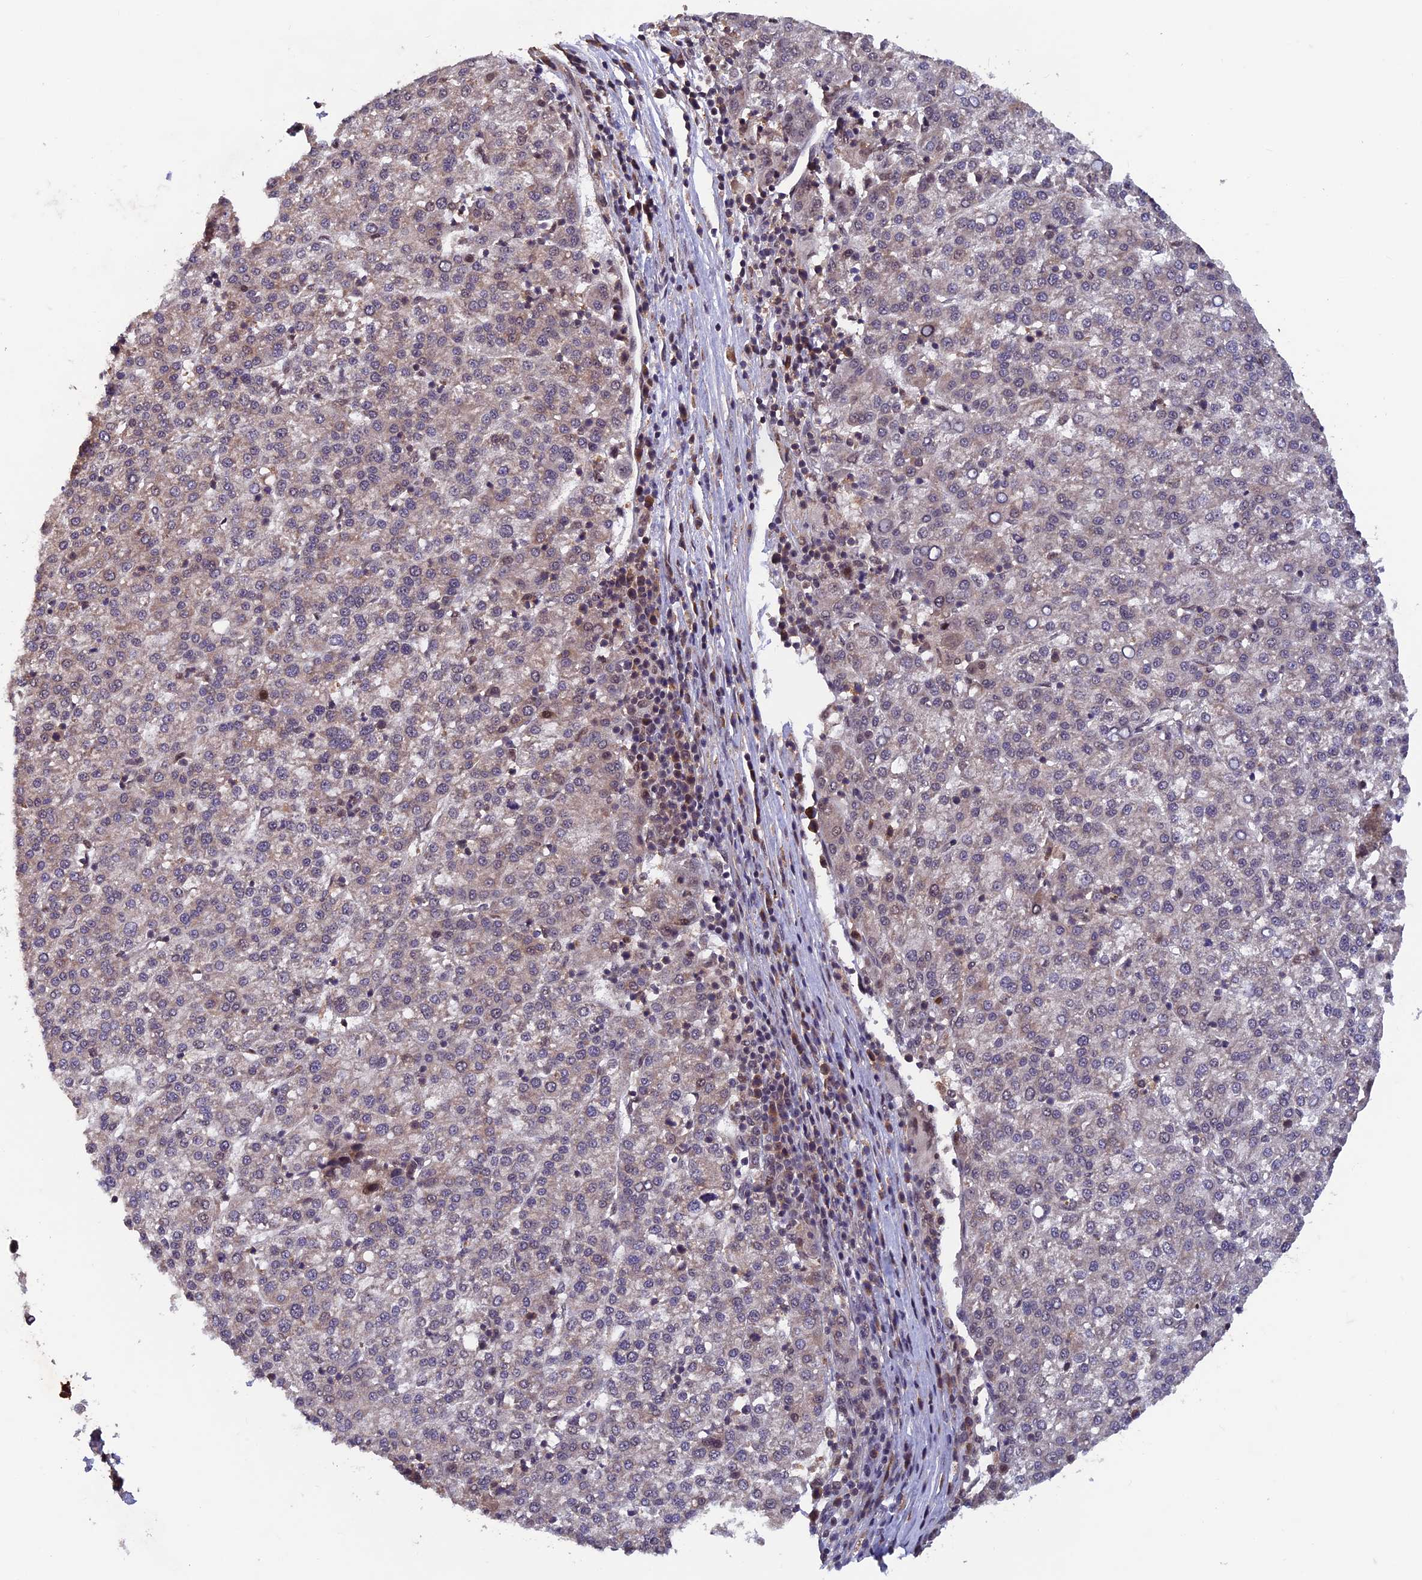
{"staining": {"intensity": "weak", "quantity": "<25%", "location": "cytoplasmic/membranous"}, "tissue": "liver cancer", "cell_type": "Tumor cells", "image_type": "cancer", "snomed": [{"axis": "morphology", "description": "Carcinoma, Hepatocellular, NOS"}, {"axis": "topography", "description": "Liver"}], "caption": "Human hepatocellular carcinoma (liver) stained for a protein using immunohistochemistry (IHC) displays no positivity in tumor cells.", "gene": "FAM53C", "patient": {"sex": "female", "age": 58}}